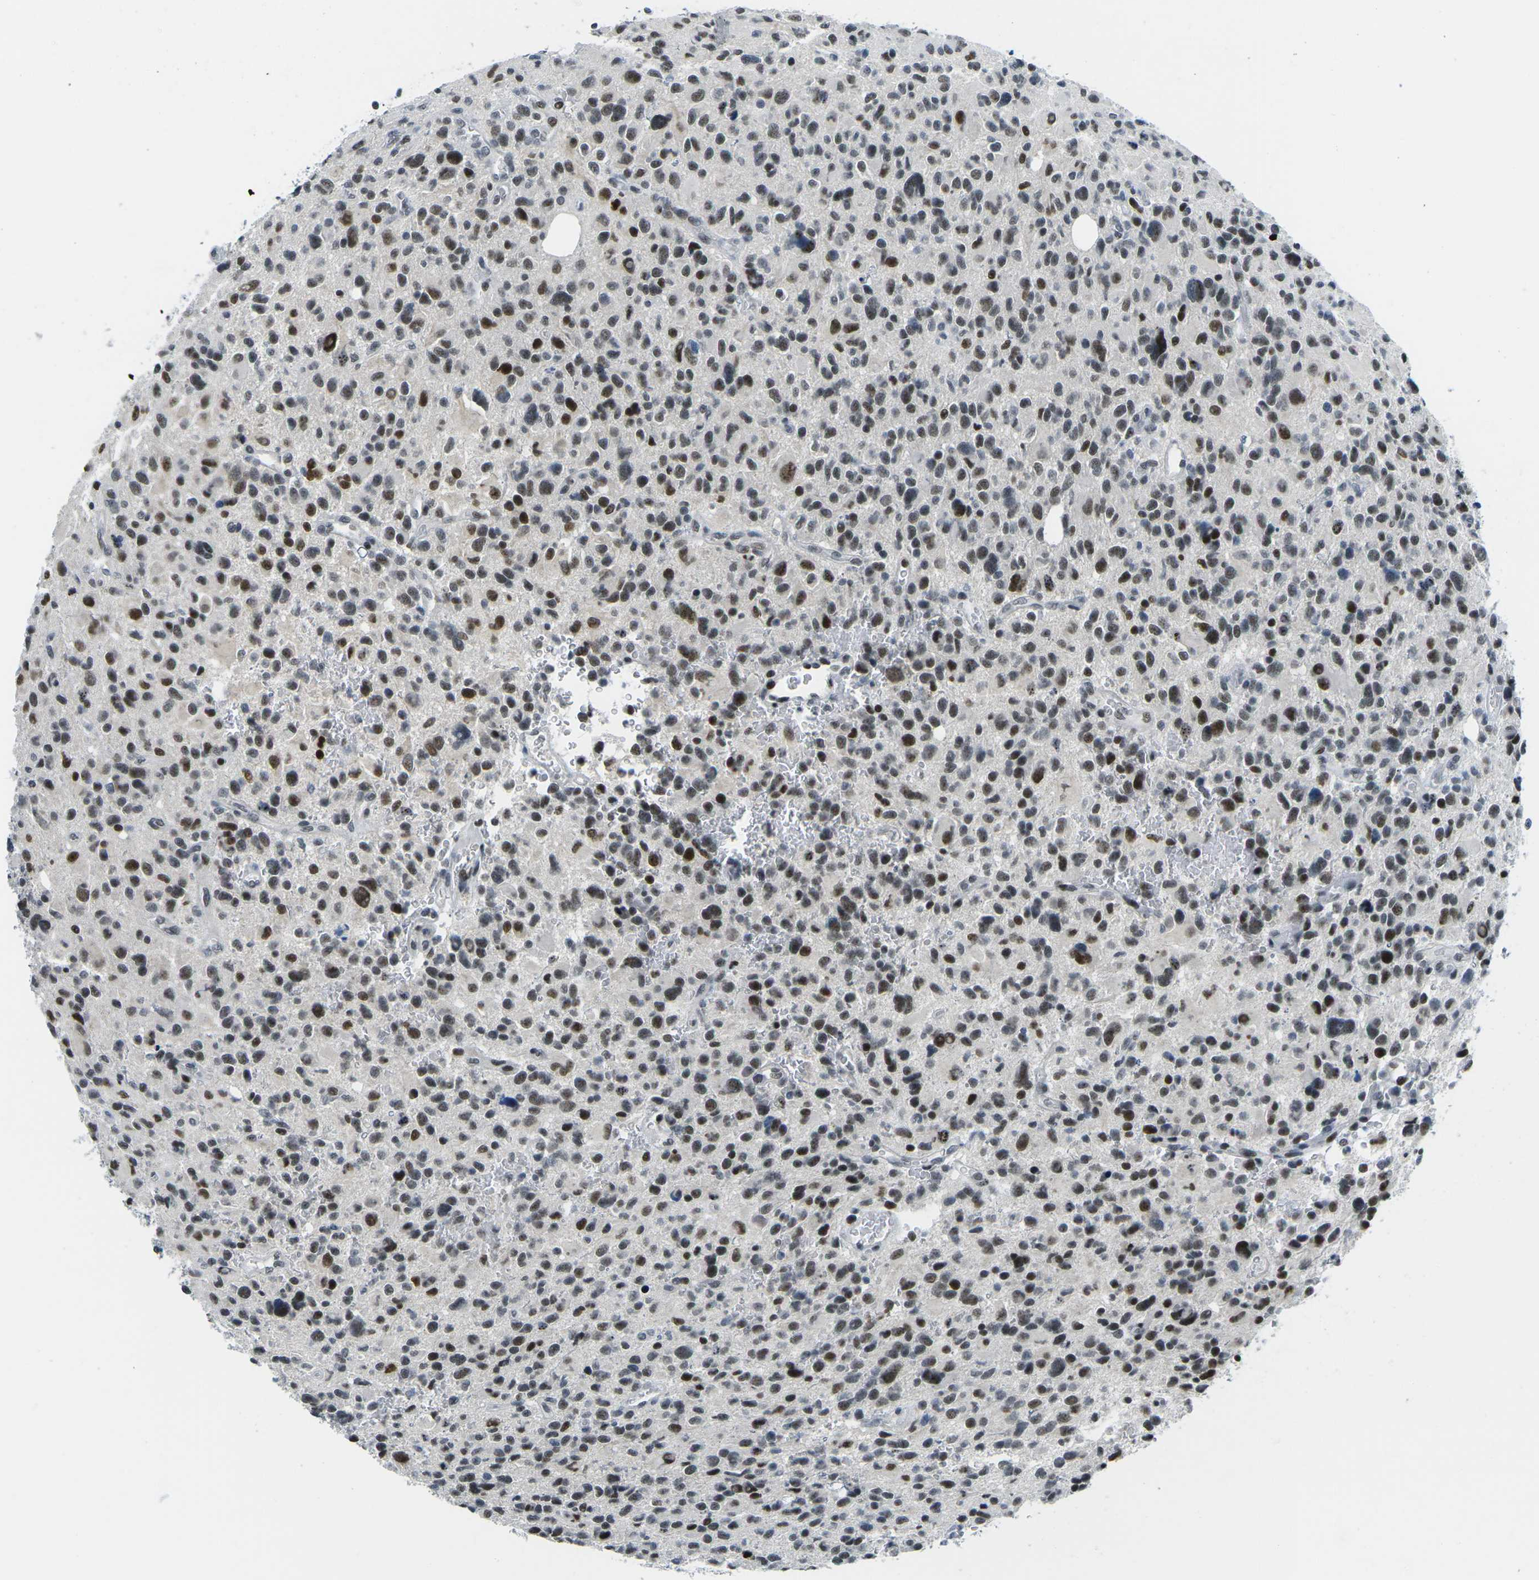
{"staining": {"intensity": "moderate", "quantity": ">75%", "location": "nuclear"}, "tissue": "glioma", "cell_type": "Tumor cells", "image_type": "cancer", "snomed": [{"axis": "morphology", "description": "Glioma, malignant, High grade"}, {"axis": "topography", "description": "Brain"}], "caption": "Immunohistochemistry histopathology image of neoplastic tissue: malignant glioma (high-grade) stained using IHC demonstrates medium levels of moderate protein expression localized specifically in the nuclear of tumor cells, appearing as a nuclear brown color.", "gene": "PRPF8", "patient": {"sex": "male", "age": 48}}